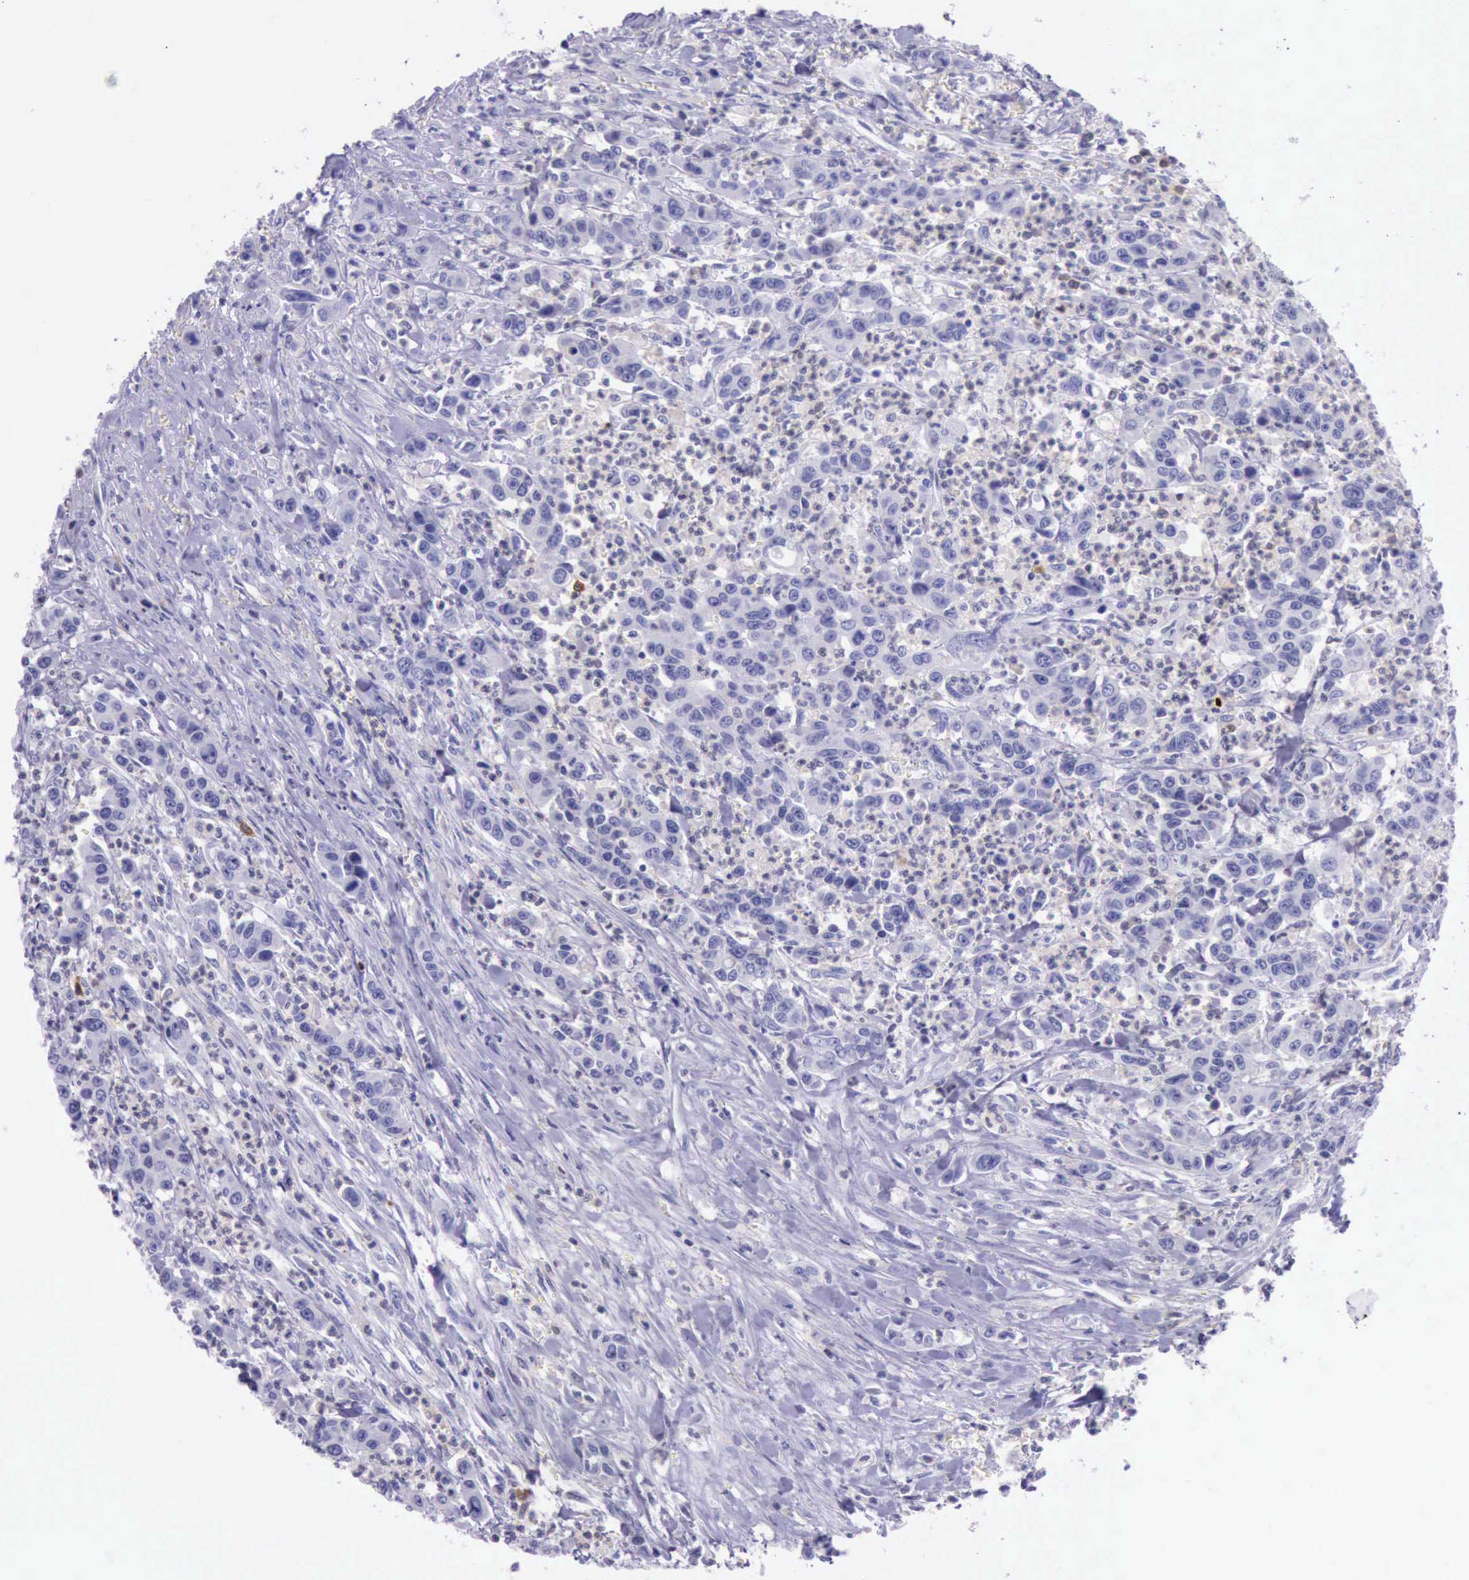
{"staining": {"intensity": "negative", "quantity": "none", "location": "none"}, "tissue": "urothelial cancer", "cell_type": "Tumor cells", "image_type": "cancer", "snomed": [{"axis": "morphology", "description": "Urothelial carcinoma, High grade"}, {"axis": "topography", "description": "Urinary bladder"}], "caption": "Human high-grade urothelial carcinoma stained for a protein using immunohistochemistry (IHC) shows no staining in tumor cells.", "gene": "BTK", "patient": {"sex": "male", "age": 86}}